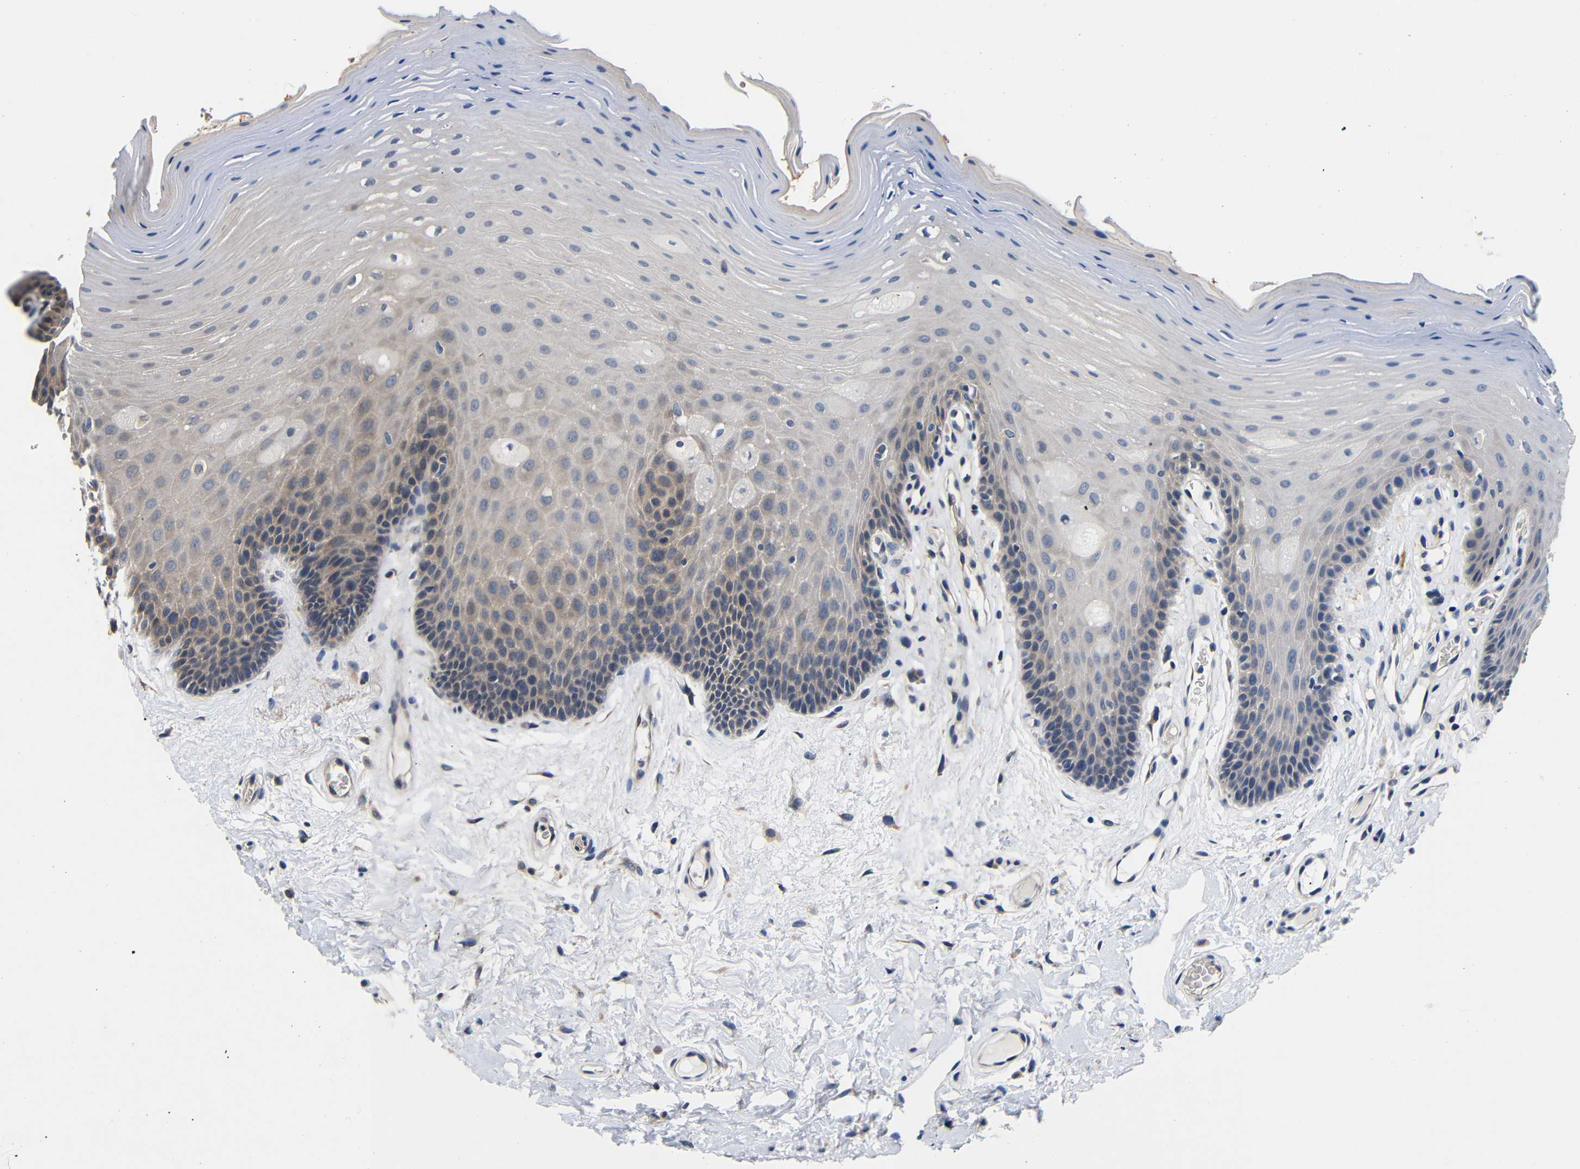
{"staining": {"intensity": "weak", "quantity": "25%-75%", "location": "cytoplasmic/membranous"}, "tissue": "oral mucosa", "cell_type": "Squamous epithelial cells", "image_type": "normal", "snomed": [{"axis": "morphology", "description": "Normal tissue, NOS"}, {"axis": "morphology", "description": "Squamous cell carcinoma, NOS"}, {"axis": "topography", "description": "Skeletal muscle"}, {"axis": "topography", "description": "Adipose tissue"}, {"axis": "topography", "description": "Vascular tissue"}, {"axis": "topography", "description": "Oral tissue"}, {"axis": "topography", "description": "Peripheral nerve tissue"}, {"axis": "topography", "description": "Head-Neck"}], "caption": "Protein expression analysis of unremarkable human oral mucosa reveals weak cytoplasmic/membranous expression in about 25%-75% of squamous epithelial cells. The protein of interest is shown in brown color, while the nuclei are stained blue.", "gene": "DDR1", "patient": {"sex": "male", "age": 71}}